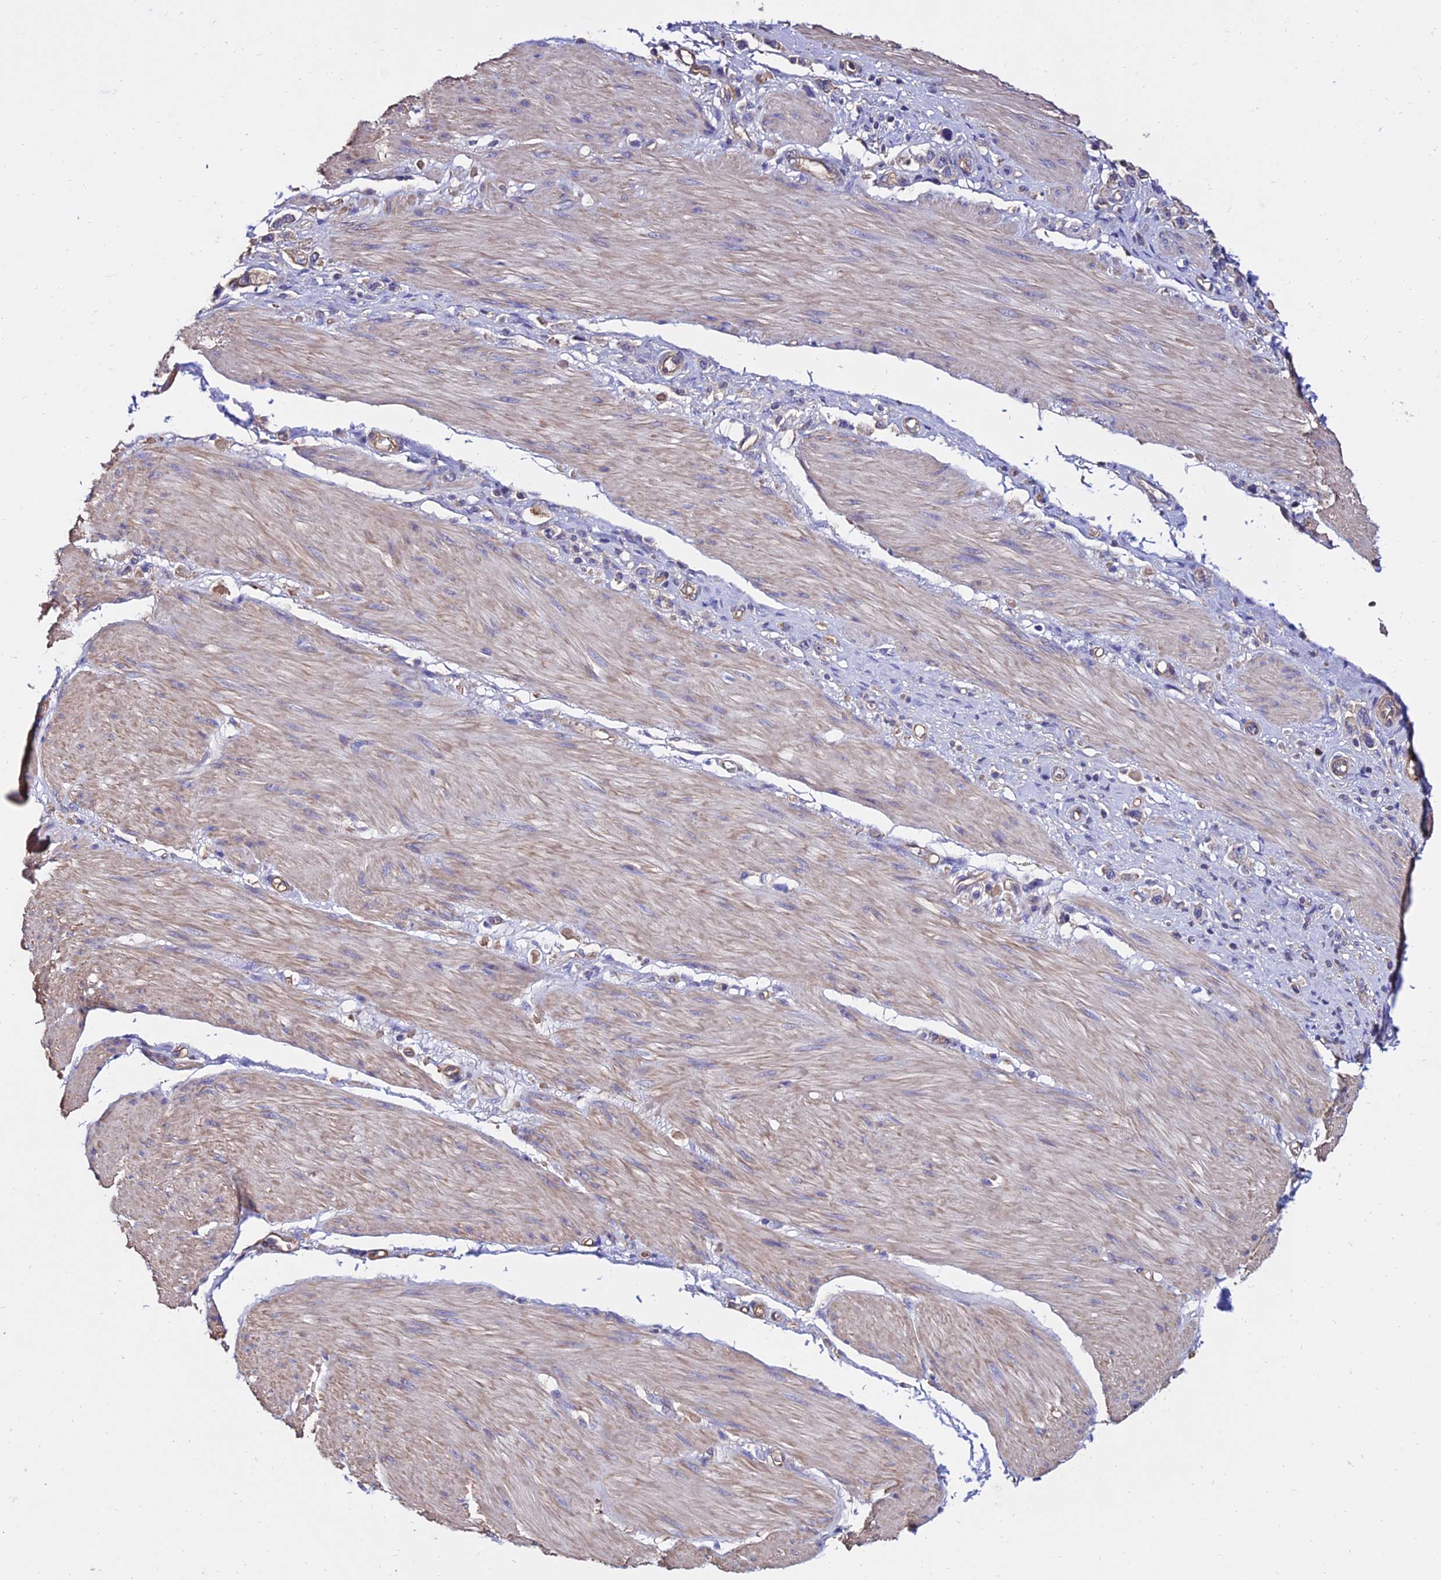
{"staining": {"intensity": "weak", "quantity": "25%-75%", "location": "cytoplasmic/membranous"}, "tissue": "stomach cancer", "cell_type": "Tumor cells", "image_type": "cancer", "snomed": [{"axis": "morphology", "description": "Adenocarcinoma, NOS"}, {"axis": "topography", "description": "Stomach"}], "caption": "Immunohistochemical staining of human adenocarcinoma (stomach) exhibits low levels of weak cytoplasmic/membranous protein staining in about 25%-75% of tumor cells.", "gene": "CALM2", "patient": {"sex": "female", "age": 65}}